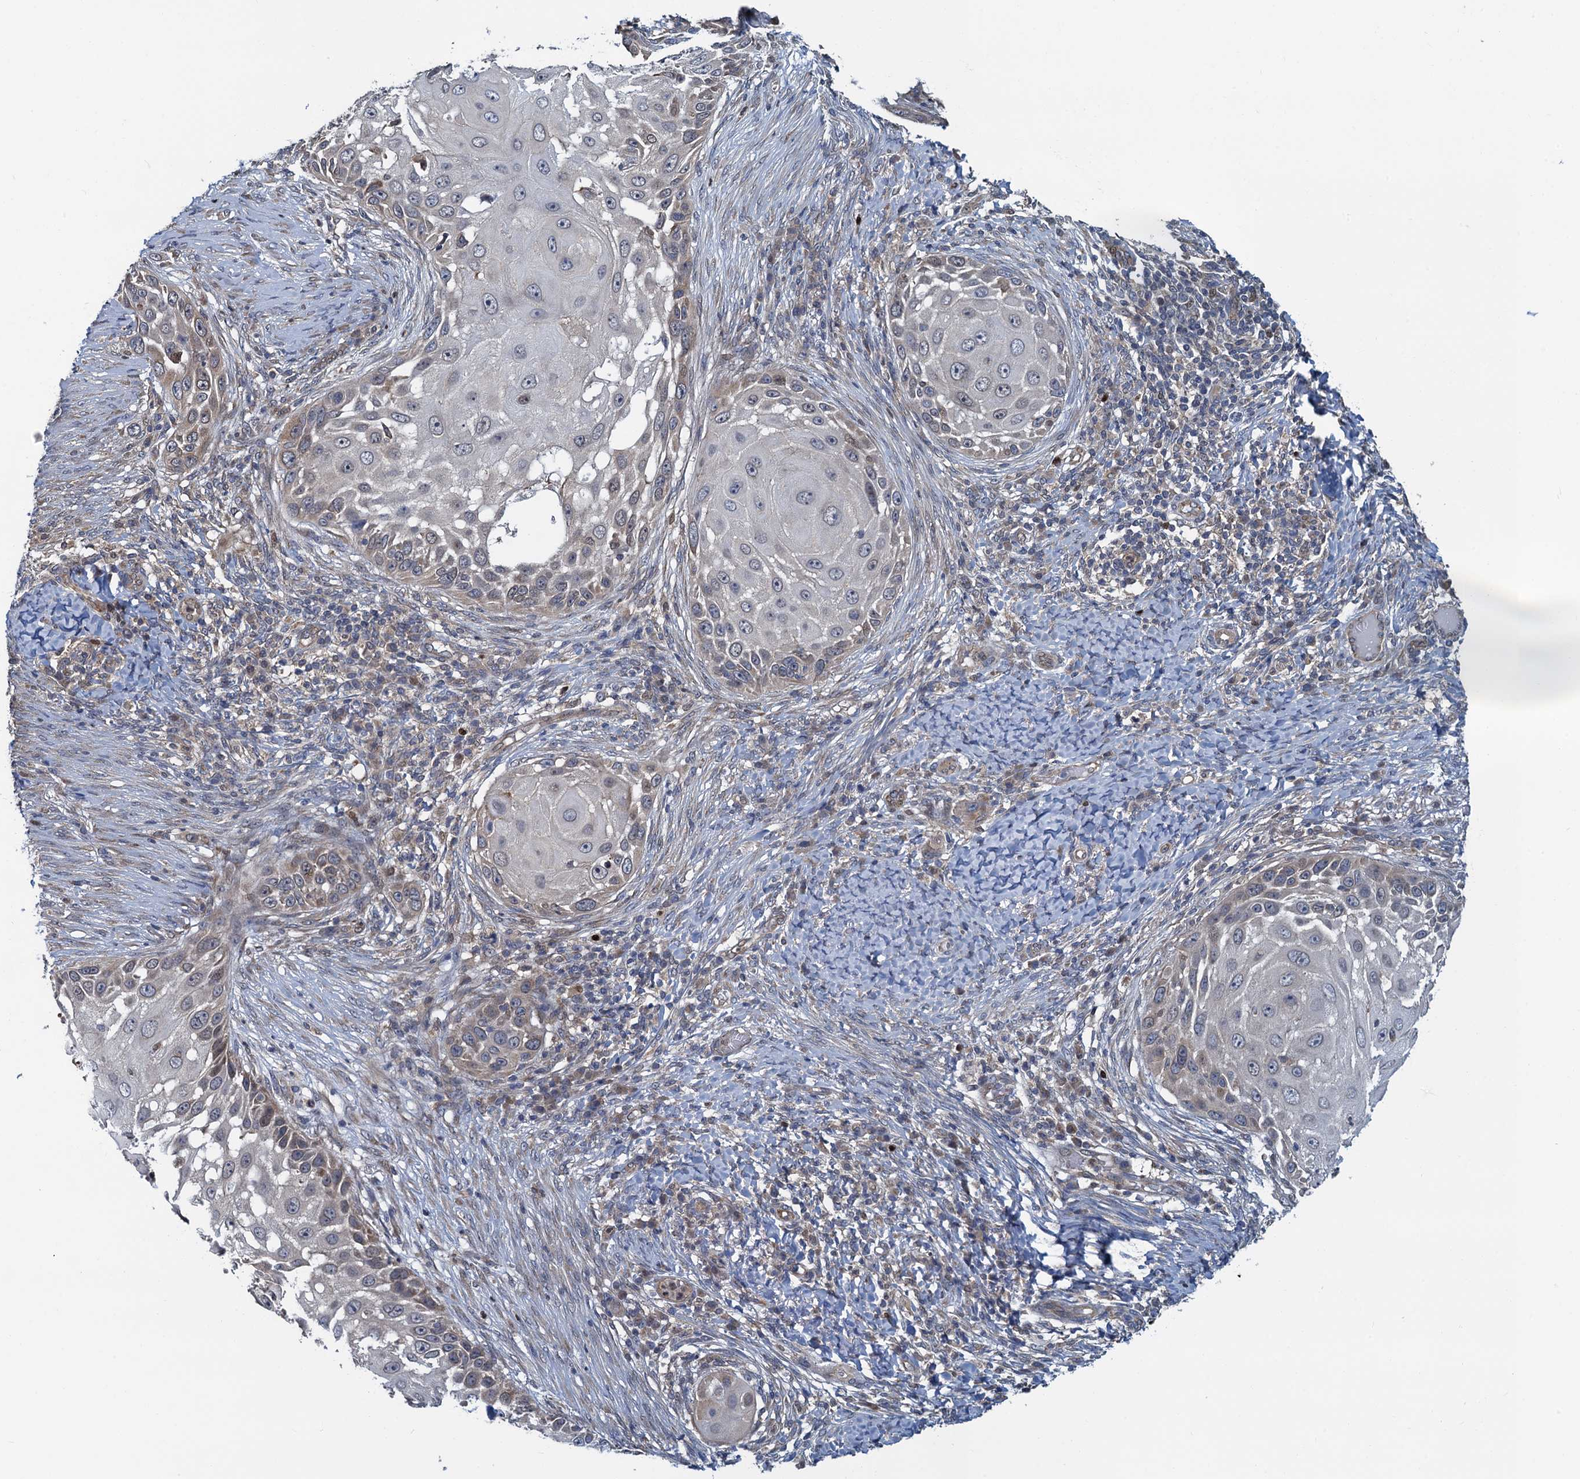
{"staining": {"intensity": "weak", "quantity": "<25%", "location": "cytoplasmic/membranous"}, "tissue": "skin cancer", "cell_type": "Tumor cells", "image_type": "cancer", "snomed": [{"axis": "morphology", "description": "Squamous cell carcinoma, NOS"}, {"axis": "topography", "description": "Skin"}], "caption": "Immunohistochemistry photomicrograph of neoplastic tissue: skin cancer (squamous cell carcinoma) stained with DAB displays no significant protein expression in tumor cells.", "gene": "RNF125", "patient": {"sex": "female", "age": 44}}